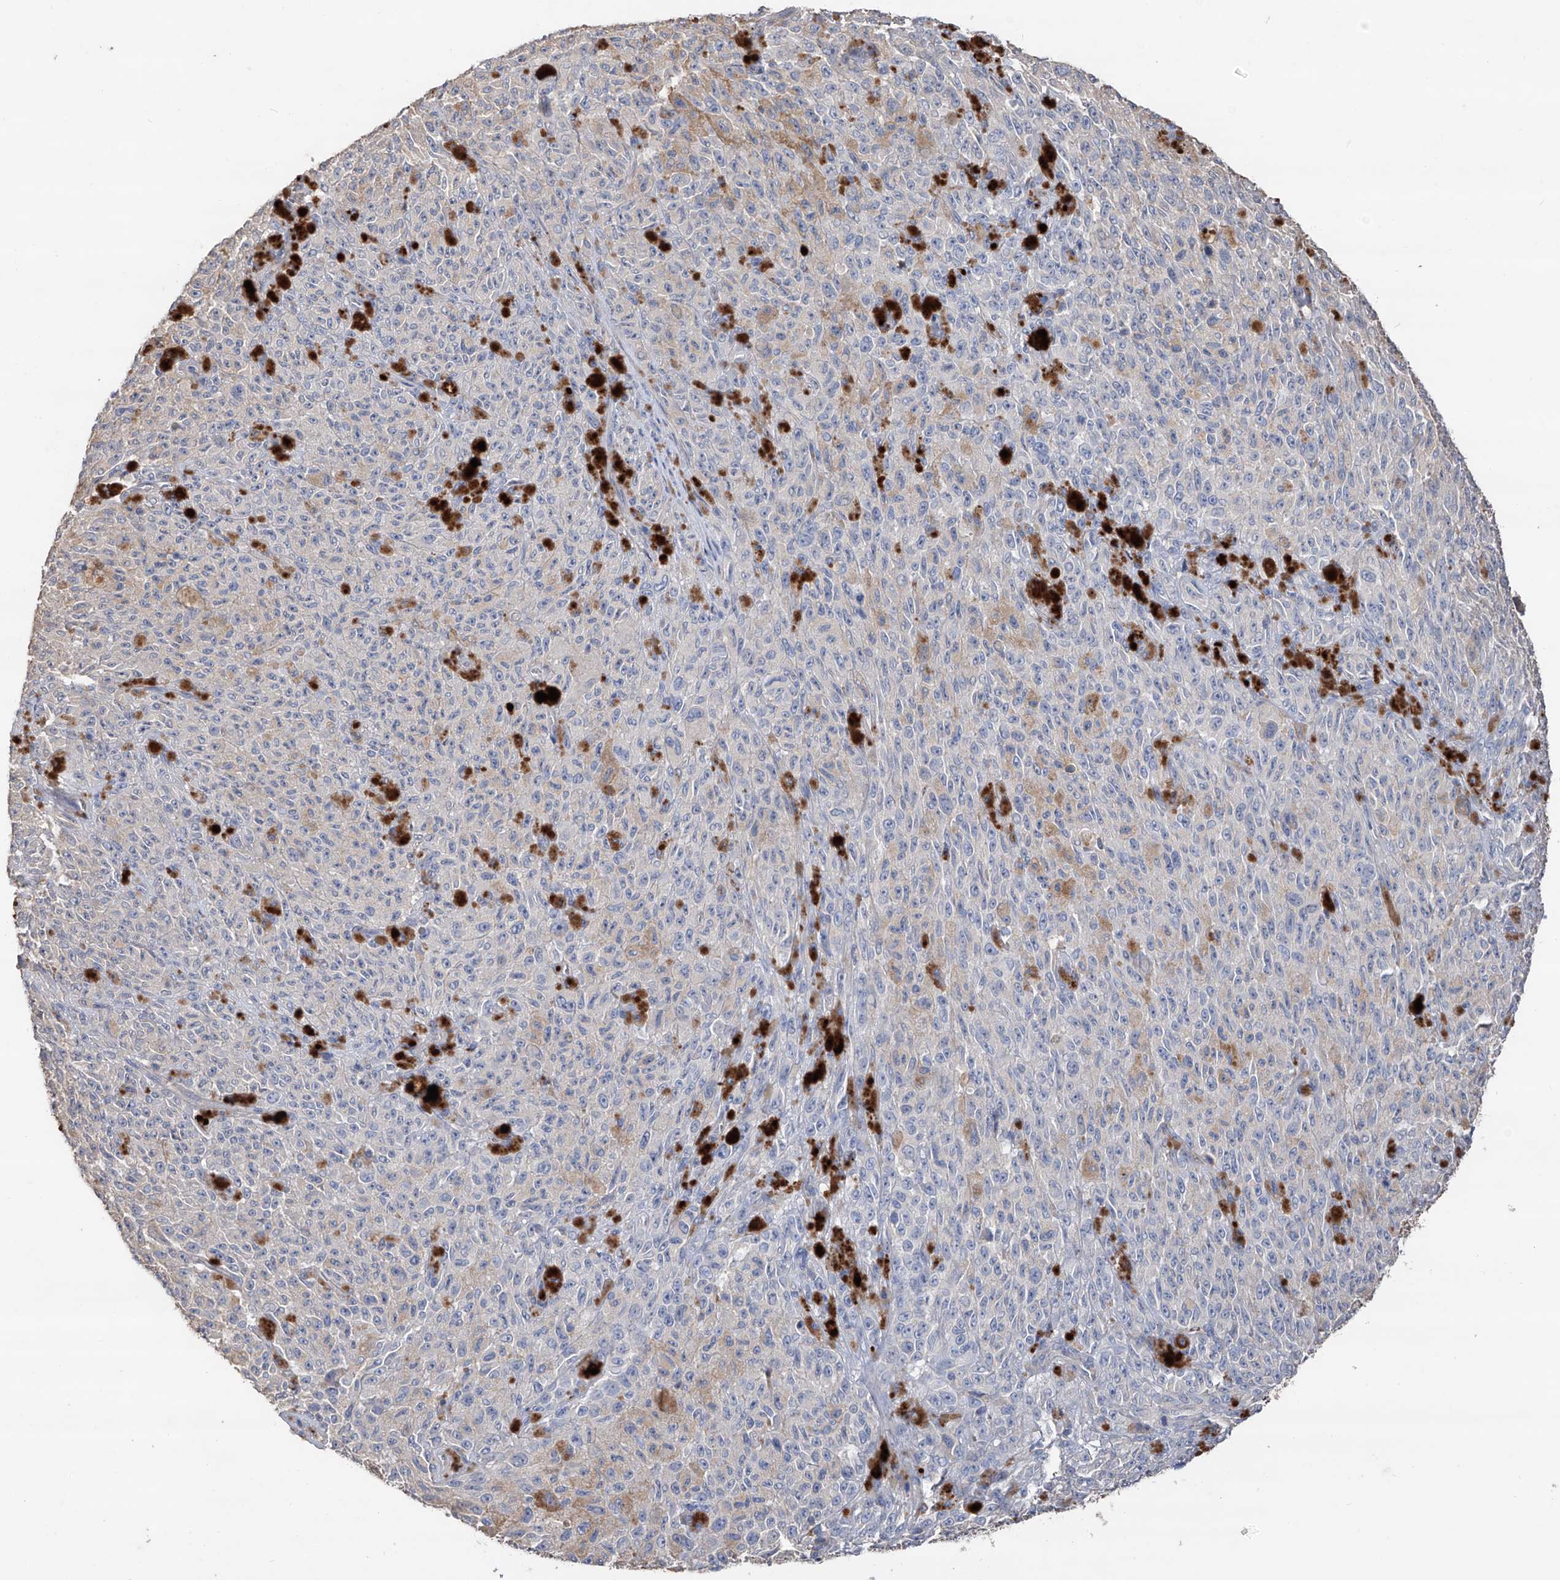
{"staining": {"intensity": "negative", "quantity": "none", "location": "none"}, "tissue": "melanoma", "cell_type": "Tumor cells", "image_type": "cancer", "snomed": [{"axis": "morphology", "description": "Malignant melanoma, NOS"}, {"axis": "topography", "description": "Skin"}], "caption": "High magnification brightfield microscopy of melanoma stained with DAB (3,3'-diaminobenzidine) (brown) and counterstained with hematoxylin (blue): tumor cells show no significant staining. (Immunohistochemistry (ihc), brightfield microscopy, high magnification).", "gene": "EDN1", "patient": {"sex": "female", "age": 82}}